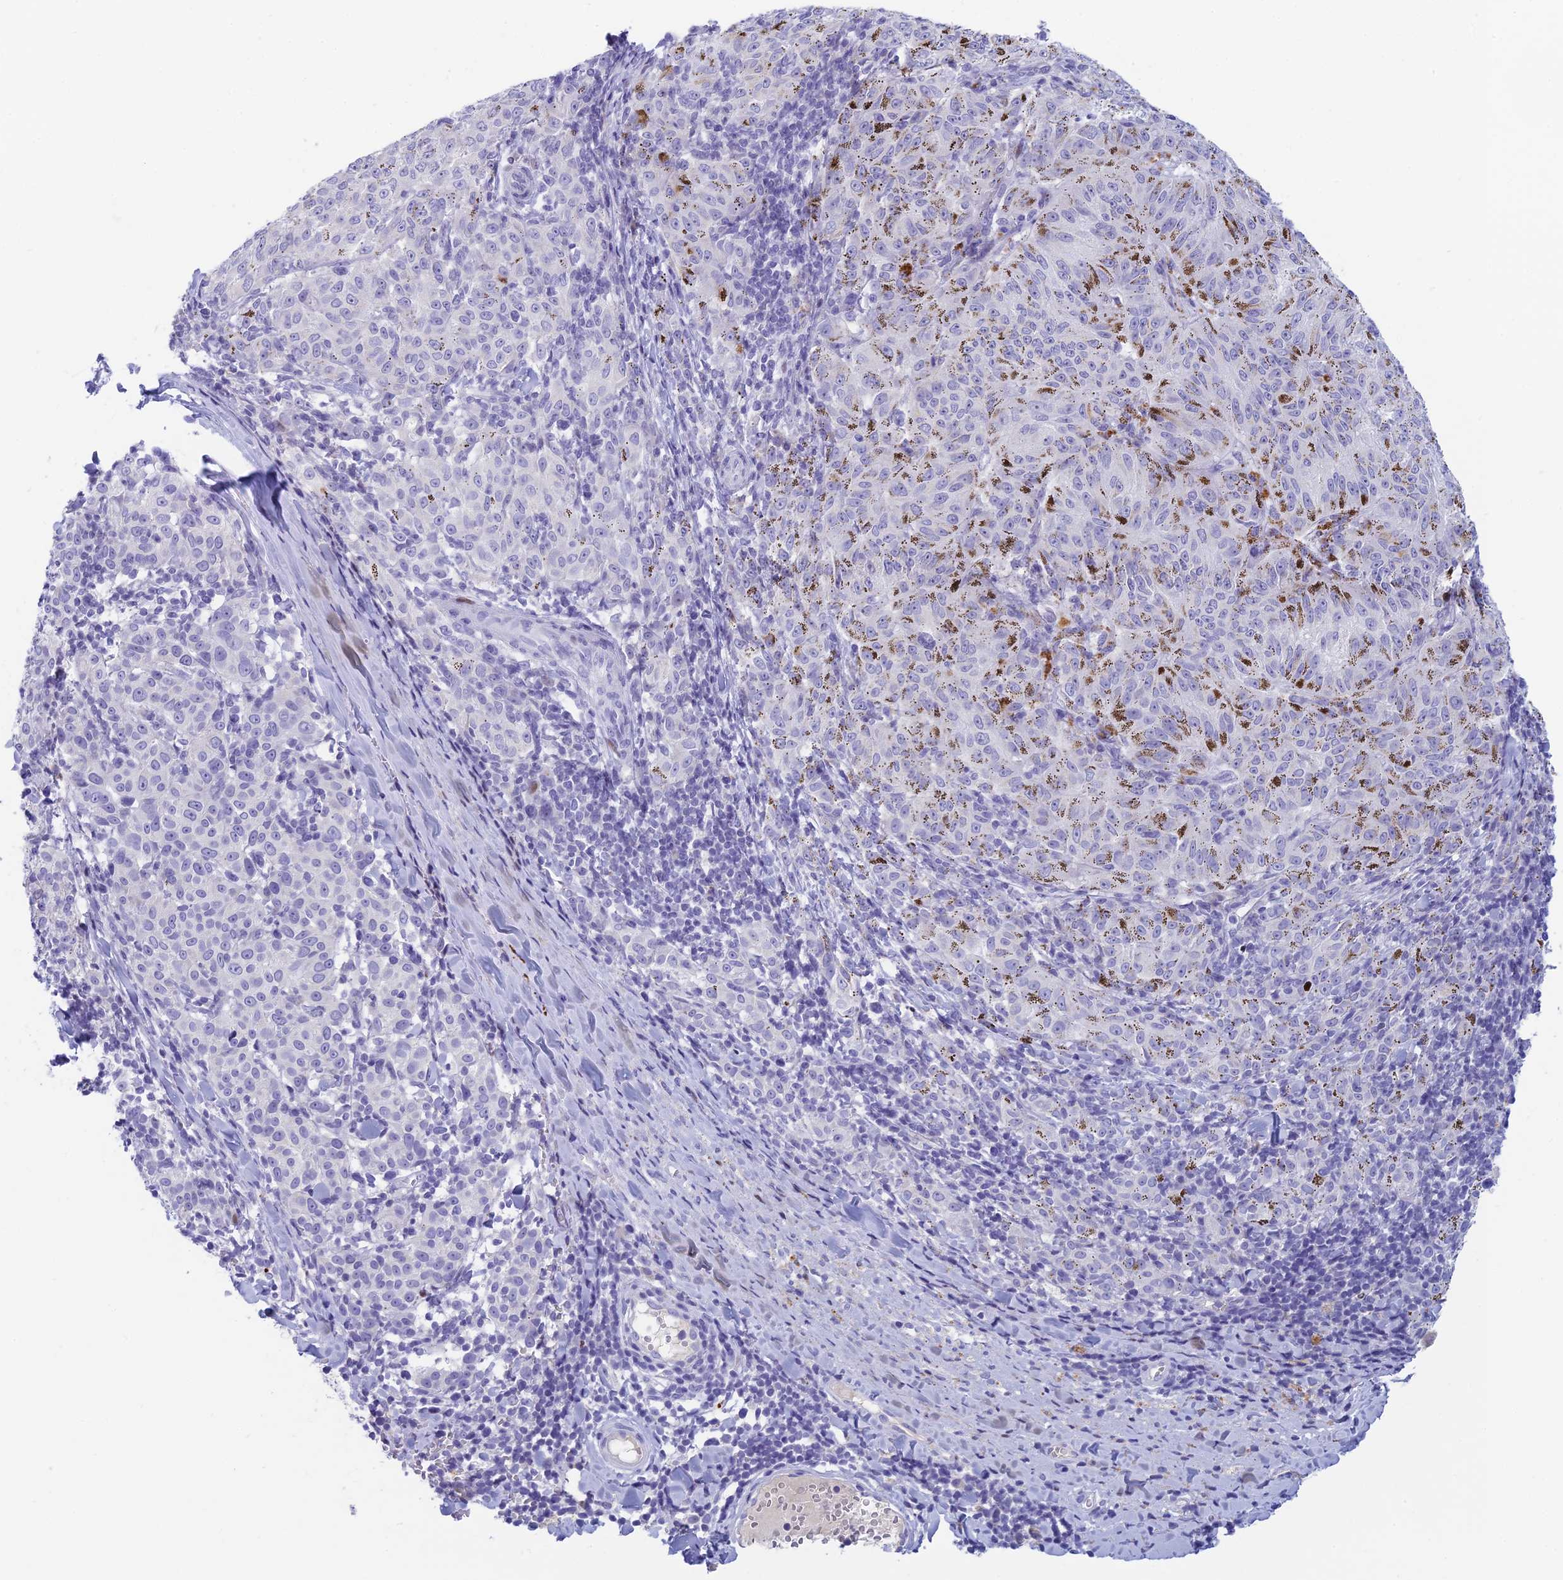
{"staining": {"intensity": "negative", "quantity": "none", "location": "none"}, "tissue": "melanoma", "cell_type": "Tumor cells", "image_type": "cancer", "snomed": [{"axis": "morphology", "description": "Malignant melanoma, NOS"}, {"axis": "topography", "description": "Skin"}], "caption": "DAB immunohistochemical staining of malignant melanoma exhibits no significant staining in tumor cells.", "gene": "REXO5", "patient": {"sex": "female", "age": 72}}